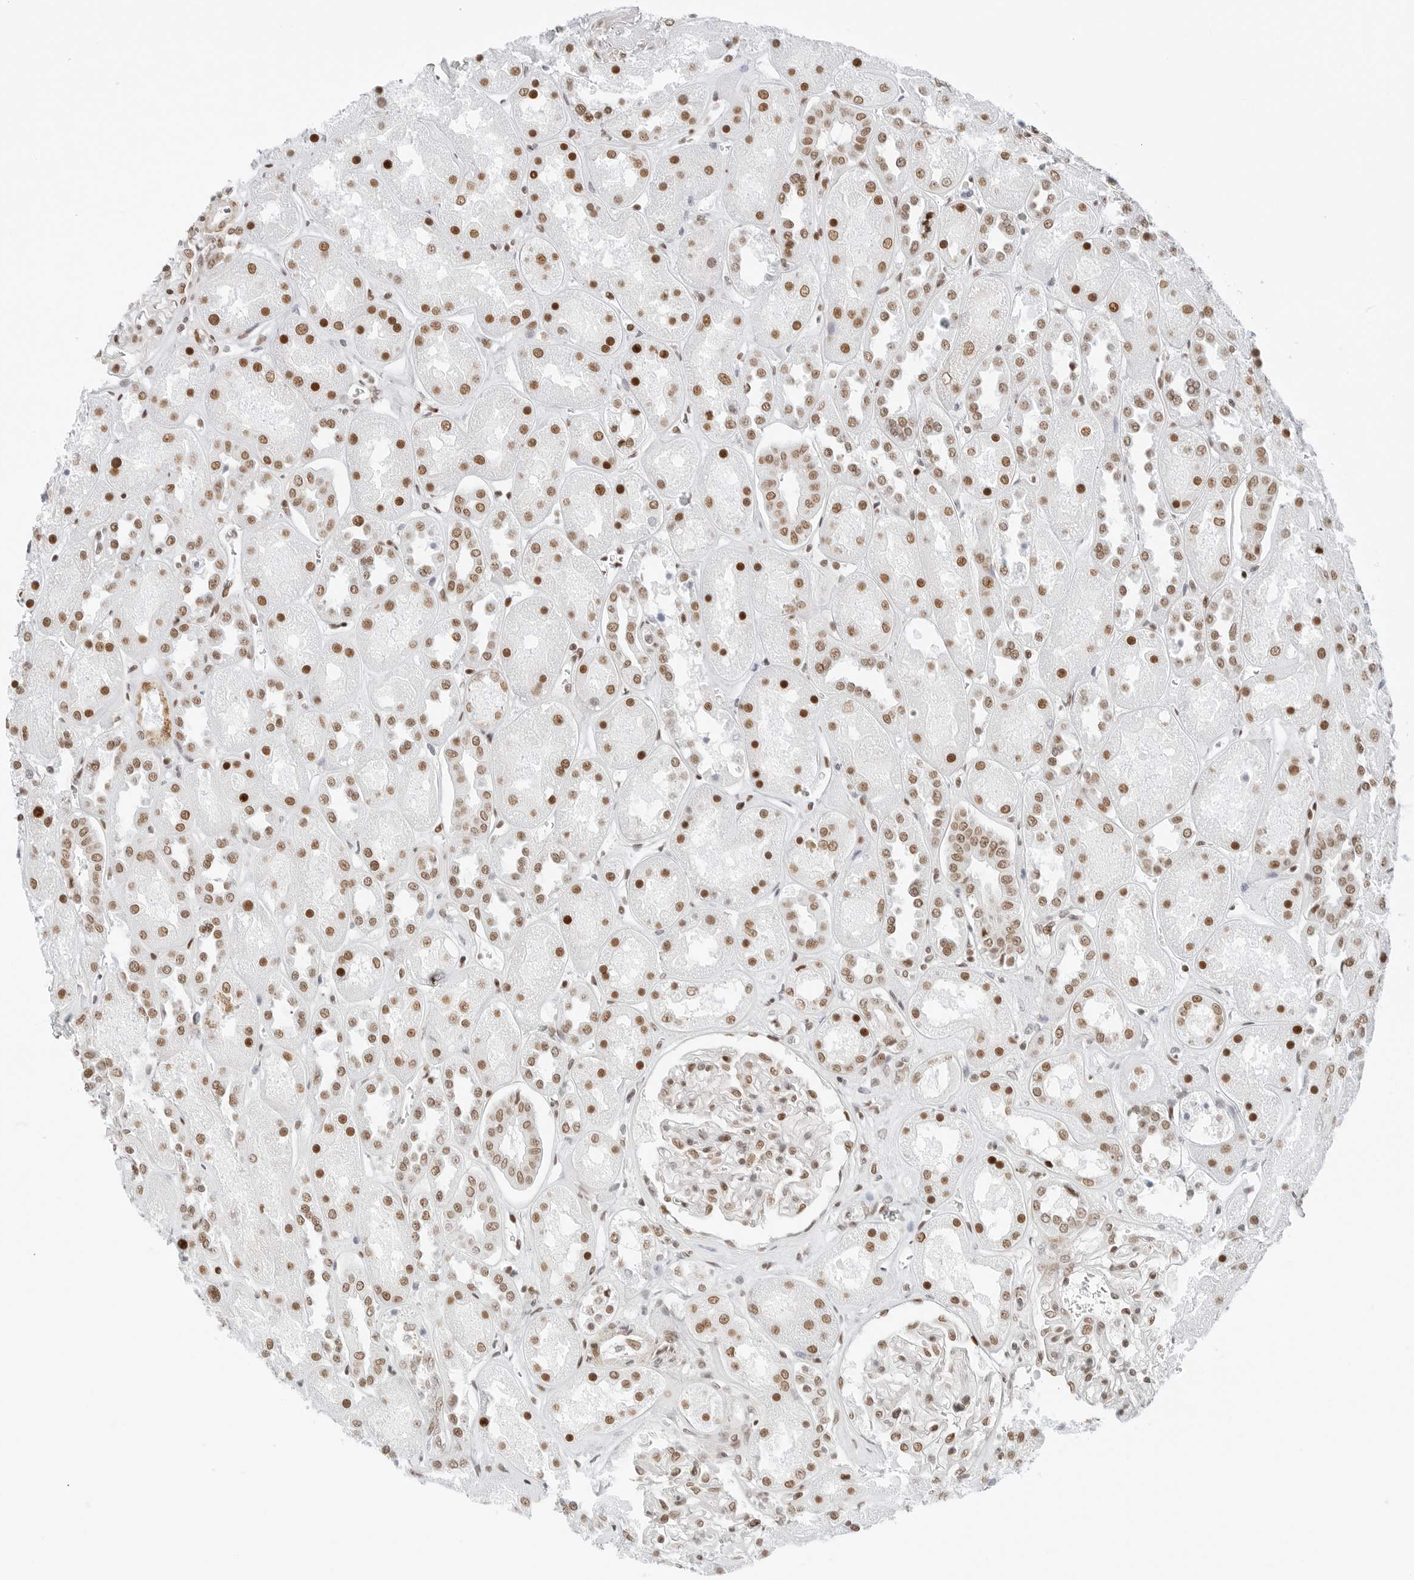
{"staining": {"intensity": "moderate", "quantity": ">75%", "location": "nuclear"}, "tissue": "kidney", "cell_type": "Cells in glomeruli", "image_type": "normal", "snomed": [{"axis": "morphology", "description": "Normal tissue, NOS"}, {"axis": "topography", "description": "Kidney"}], "caption": "About >75% of cells in glomeruli in normal human kidney exhibit moderate nuclear protein staining as visualized by brown immunohistochemical staining.", "gene": "CRTC2", "patient": {"sex": "male", "age": 70}}